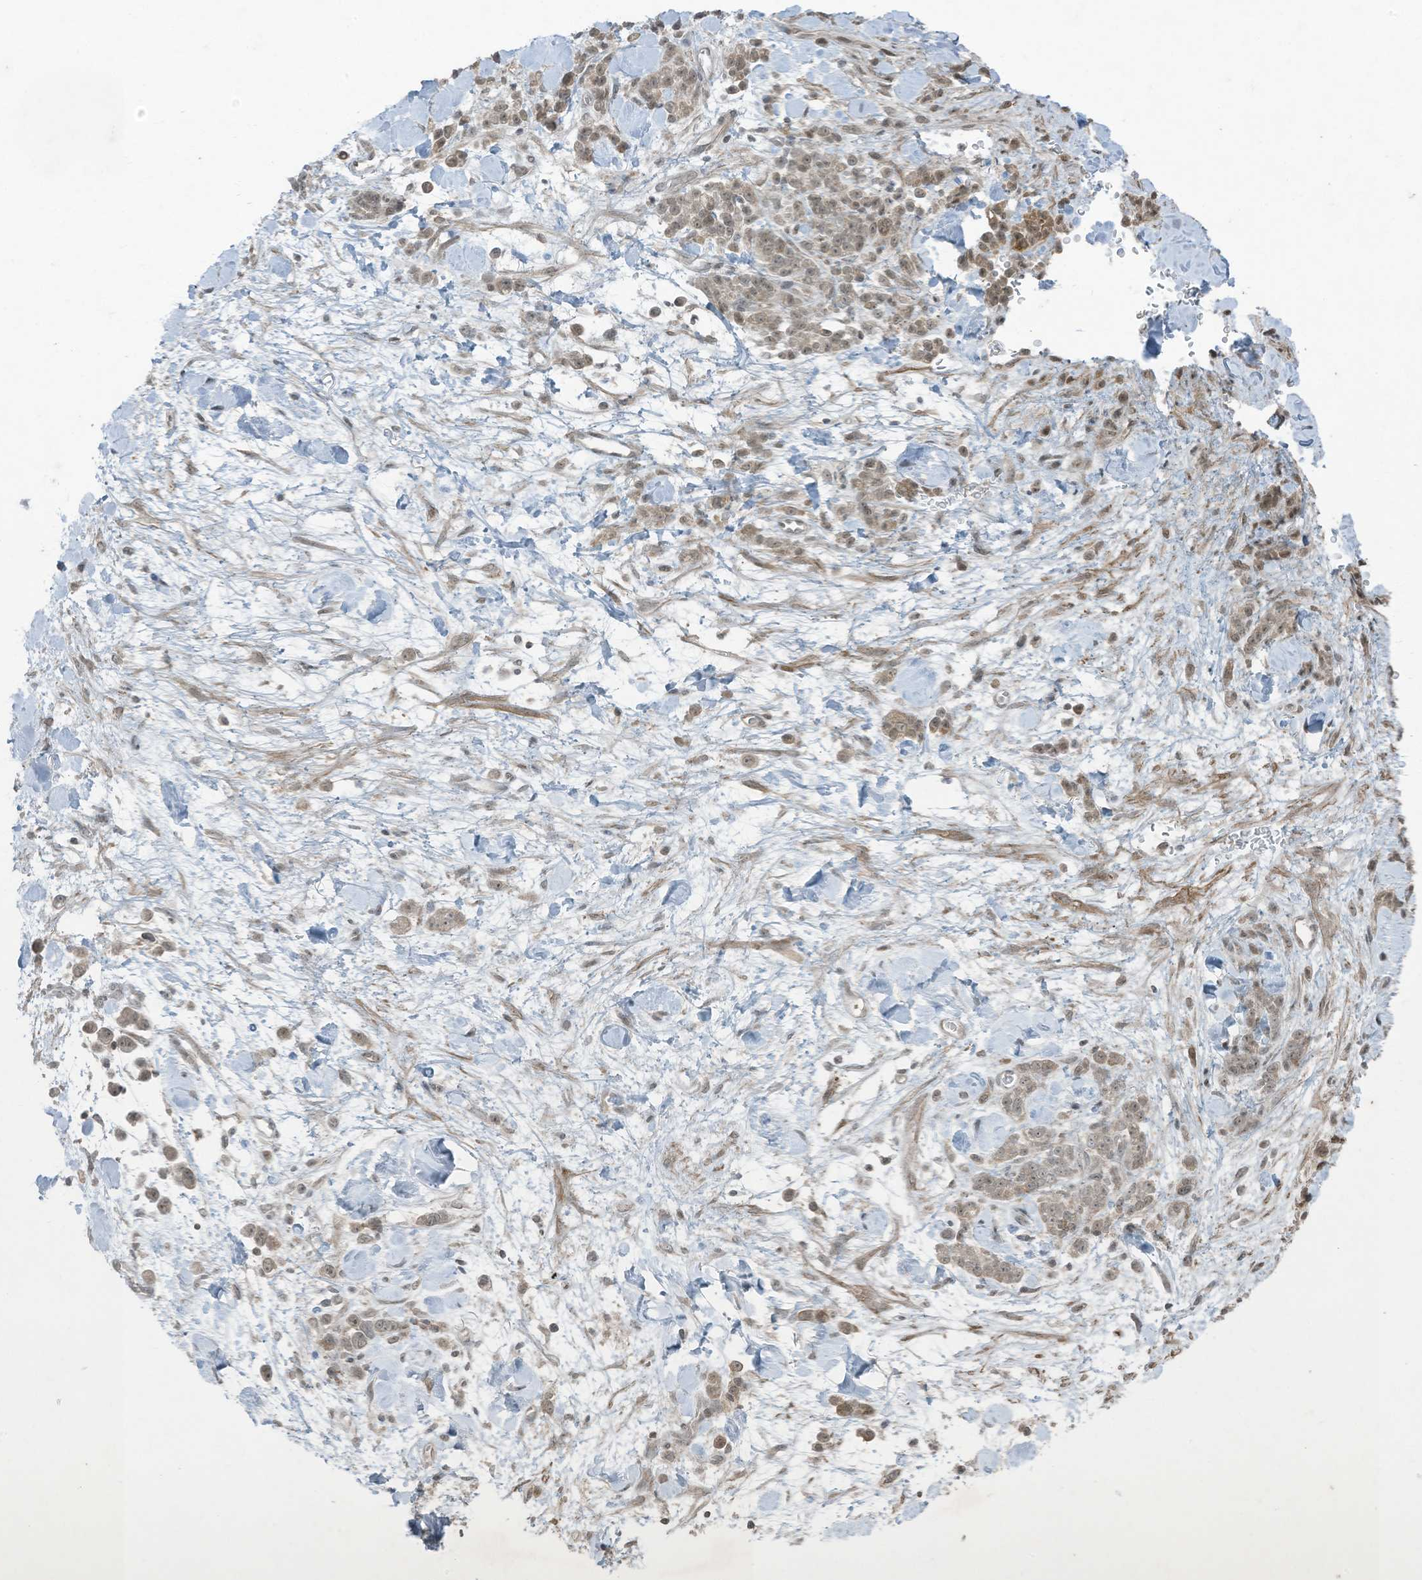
{"staining": {"intensity": "weak", "quantity": "25%-75%", "location": "cytoplasmic/membranous,nuclear"}, "tissue": "stomach cancer", "cell_type": "Tumor cells", "image_type": "cancer", "snomed": [{"axis": "morphology", "description": "Normal tissue, NOS"}, {"axis": "morphology", "description": "Adenocarcinoma, NOS"}, {"axis": "topography", "description": "Stomach"}], "caption": "There is low levels of weak cytoplasmic/membranous and nuclear expression in tumor cells of stomach adenocarcinoma, as demonstrated by immunohistochemical staining (brown color).", "gene": "ZNF263", "patient": {"sex": "male", "age": 82}}